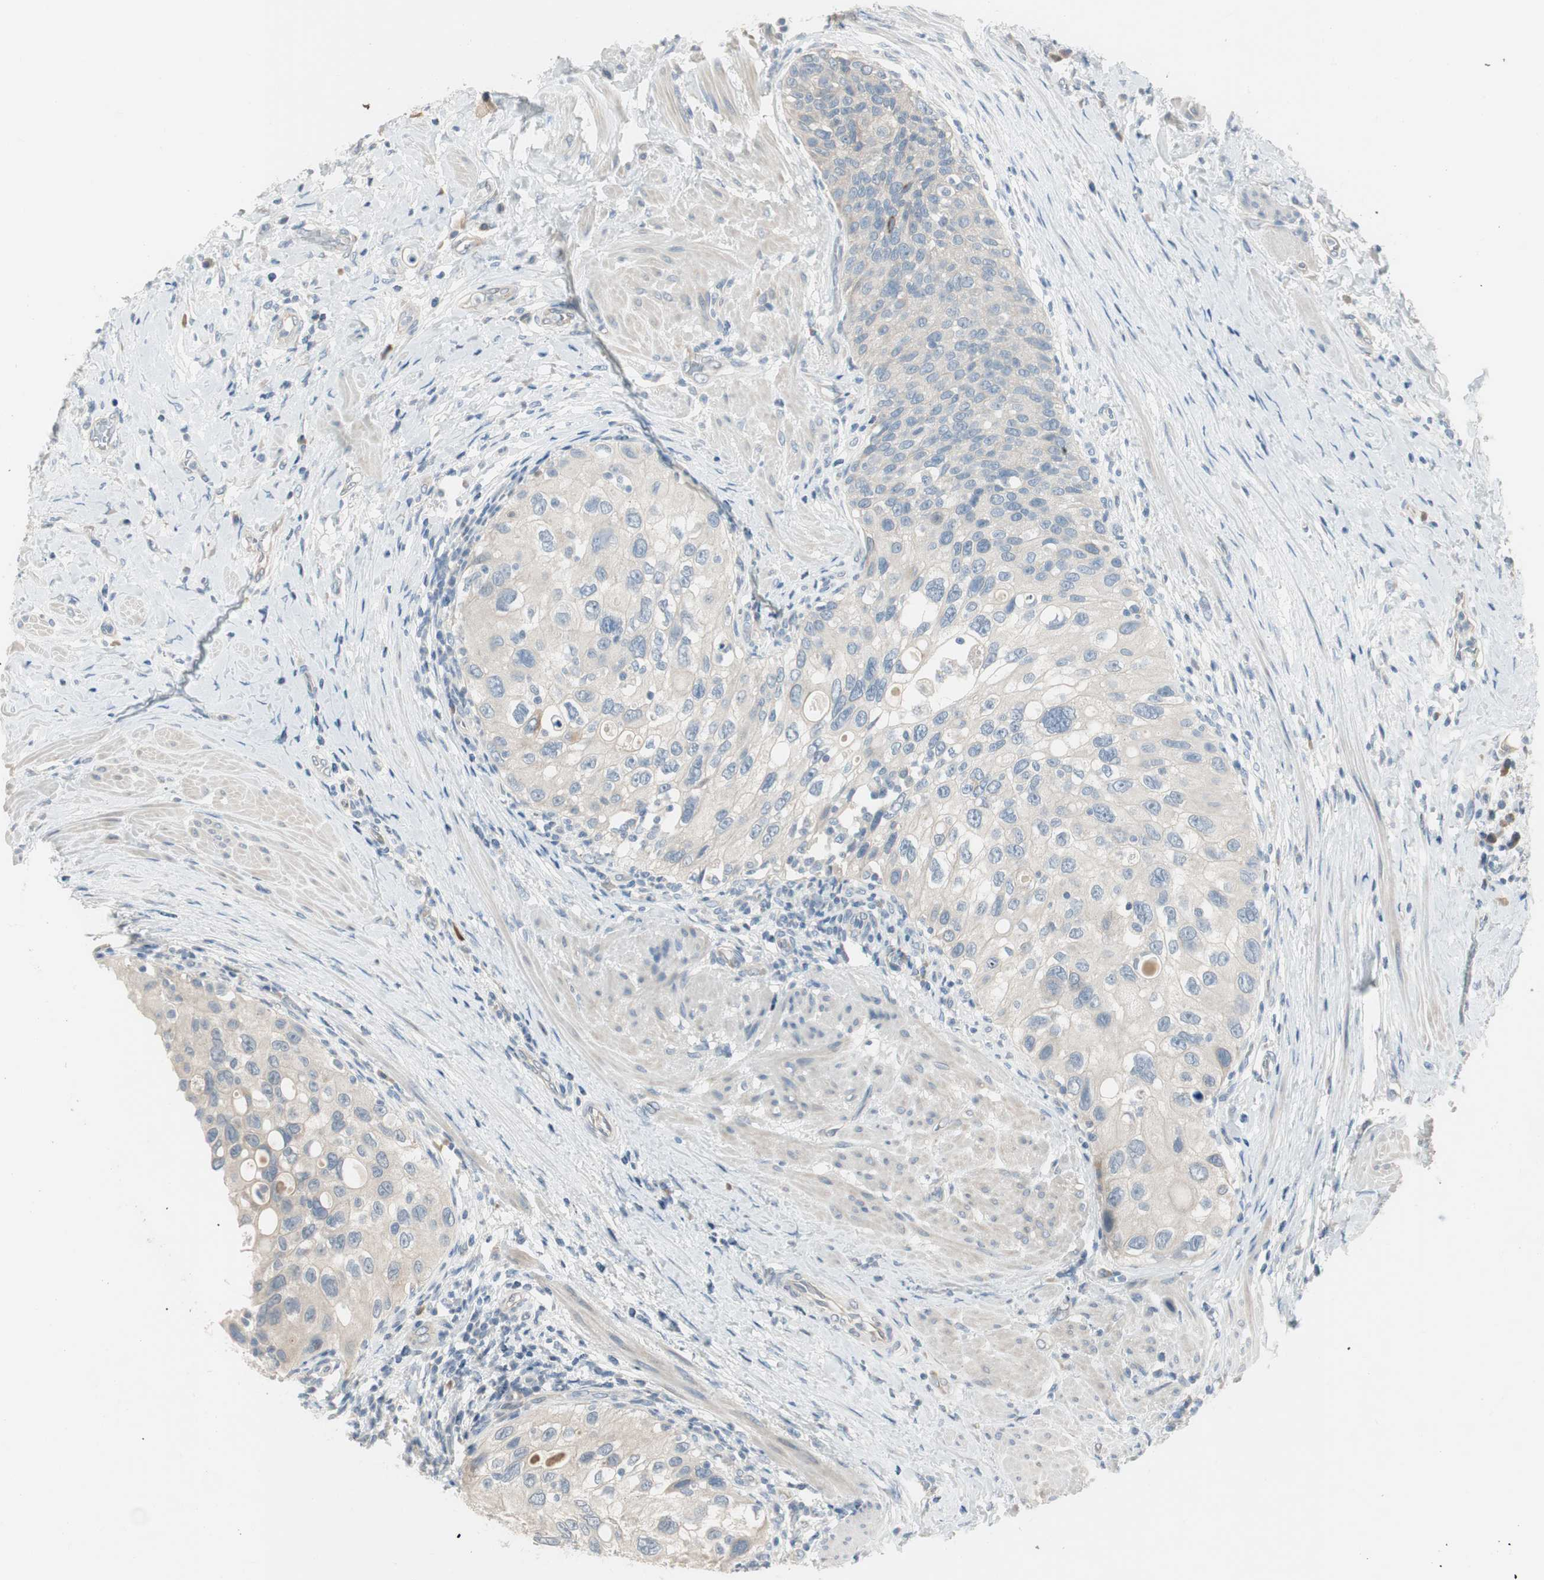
{"staining": {"intensity": "negative", "quantity": "none", "location": "none"}, "tissue": "urothelial cancer", "cell_type": "Tumor cells", "image_type": "cancer", "snomed": [{"axis": "morphology", "description": "Urothelial carcinoma, High grade"}, {"axis": "topography", "description": "Urinary bladder"}], "caption": "This is an immunohistochemistry (IHC) photomicrograph of urothelial carcinoma (high-grade). There is no expression in tumor cells.", "gene": "SPINK4", "patient": {"sex": "female", "age": 56}}